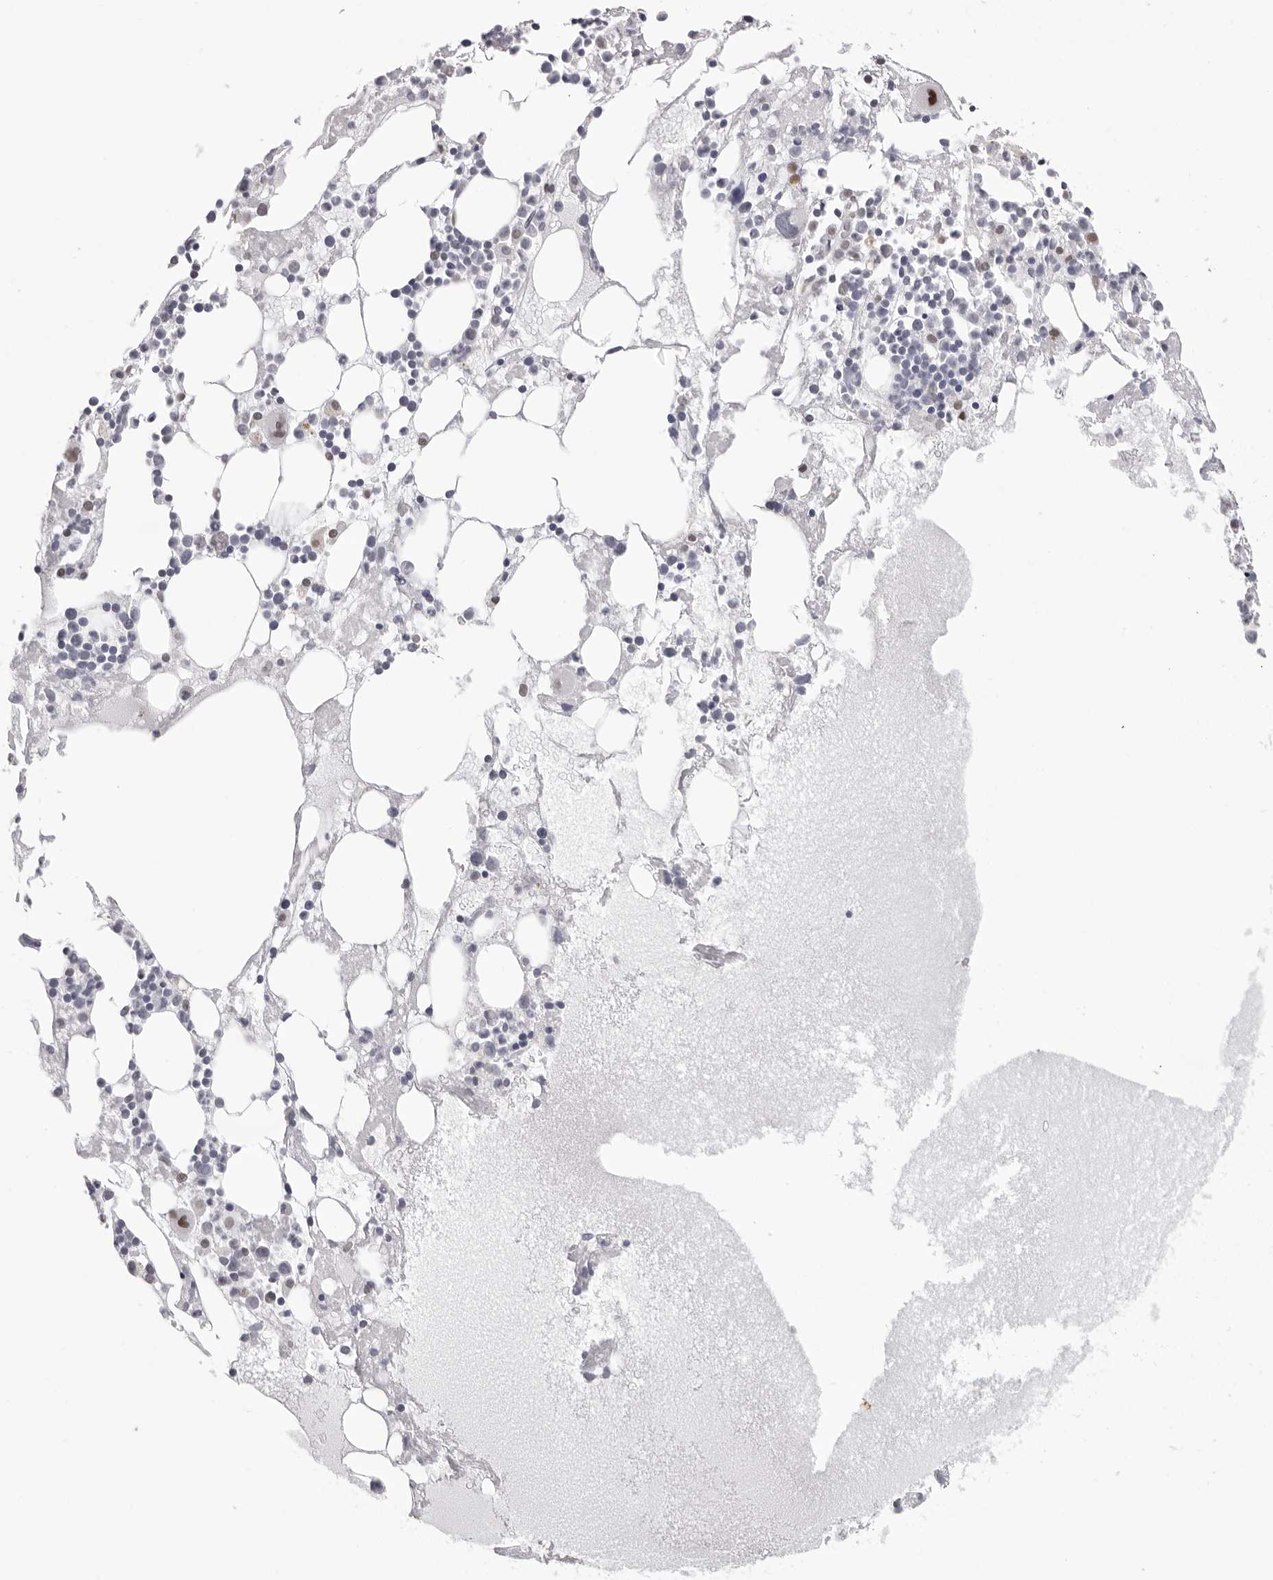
{"staining": {"intensity": "moderate", "quantity": "<25%", "location": "nuclear"}, "tissue": "bone marrow", "cell_type": "Hematopoietic cells", "image_type": "normal", "snomed": [{"axis": "morphology", "description": "Normal tissue, NOS"}, {"axis": "topography", "description": "Bone marrow"}], "caption": "Brown immunohistochemical staining in unremarkable bone marrow demonstrates moderate nuclear staining in approximately <25% of hematopoietic cells.", "gene": "NTPCR", "patient": {"sex": "female", "age": 52}}